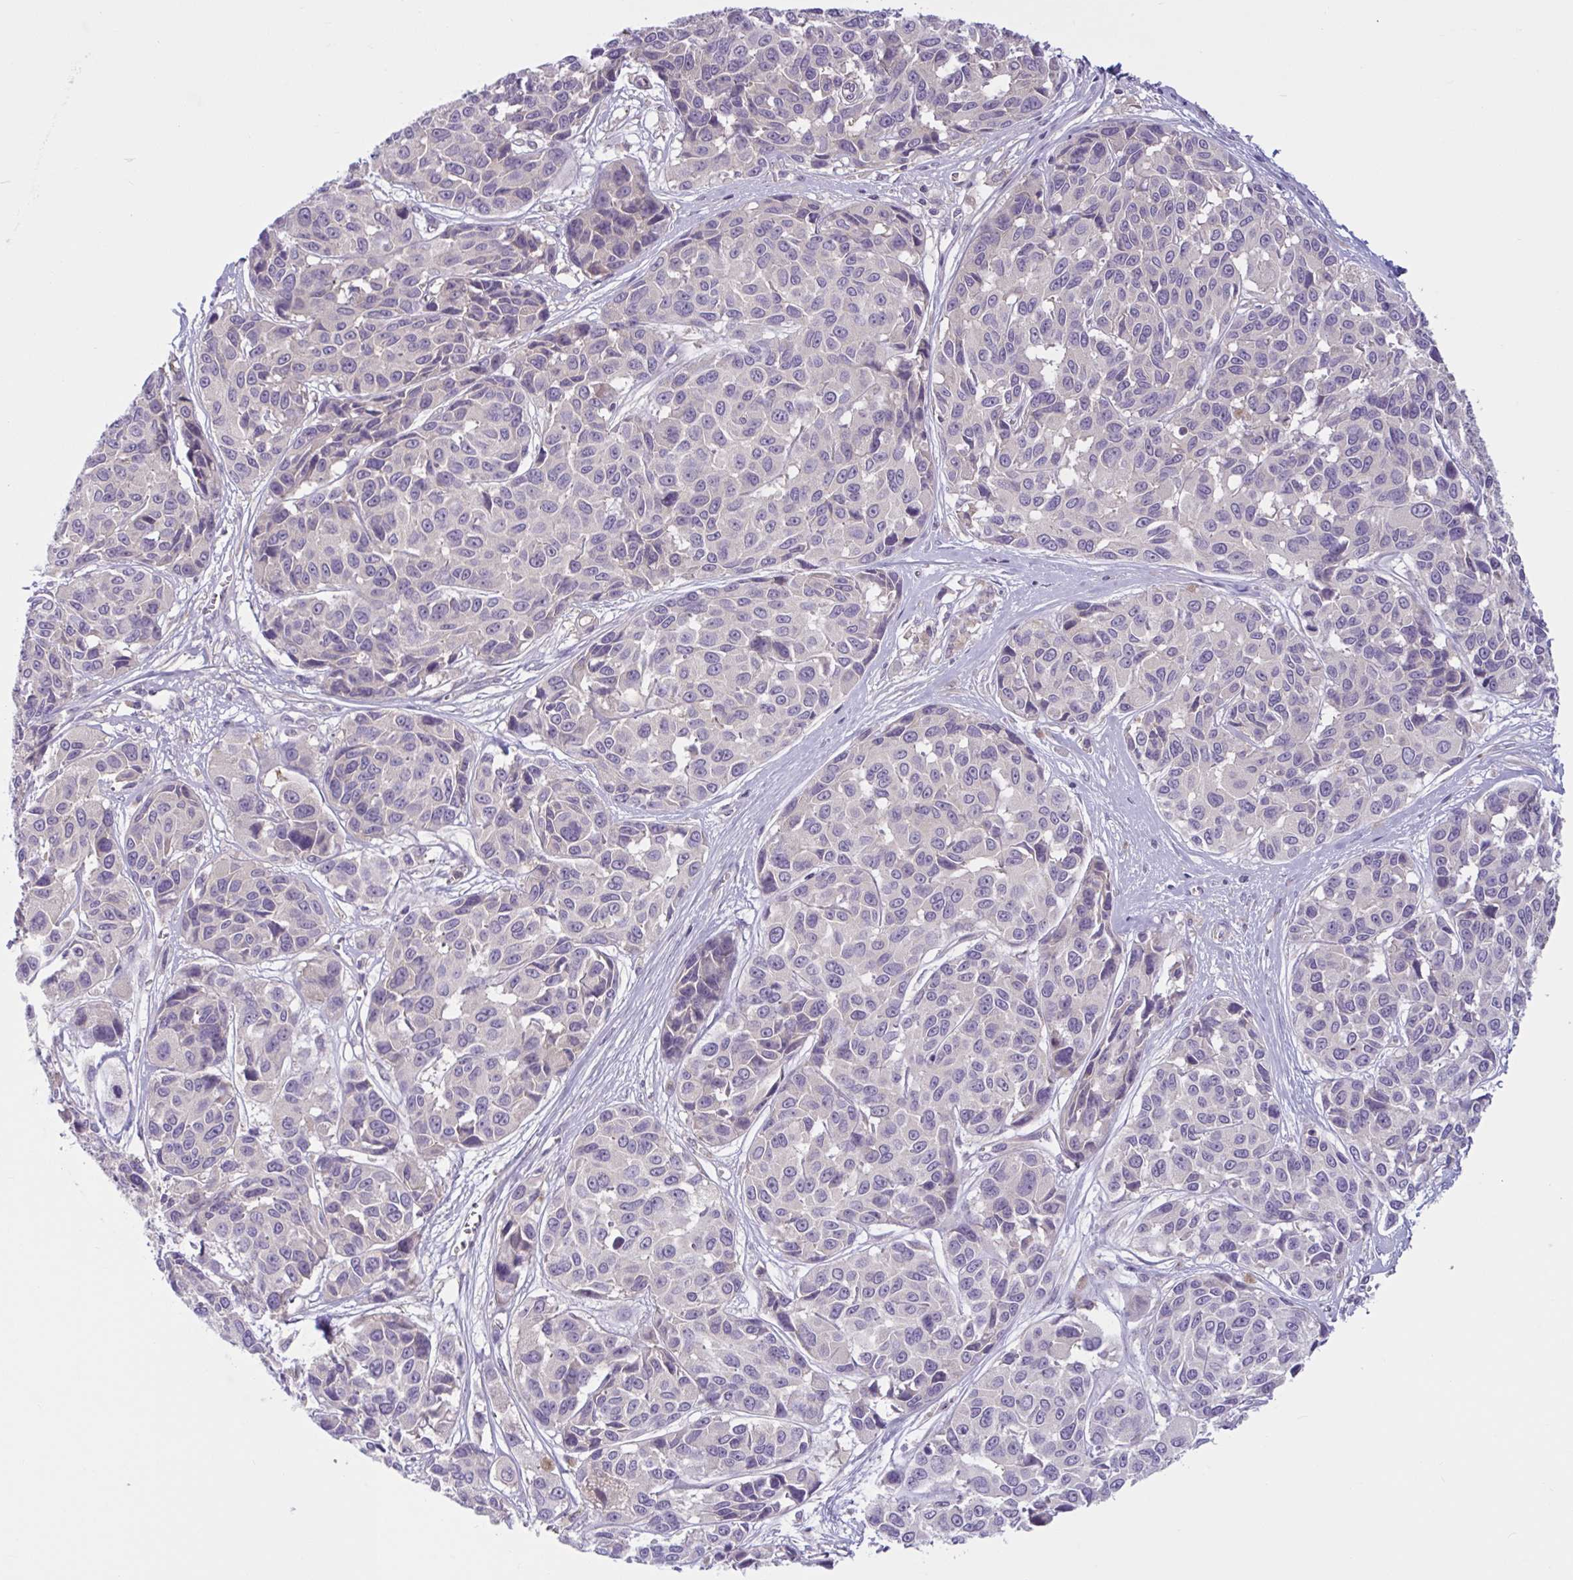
{"staining": {"intensity": "negative", "quantity": "none", "location": "none"}, "tissue": "melanoma", "cell_type": "Tumor cells", "image_type": "cancer", "snomed": [{"axis": "morphology", "description": "Malignant melanoma, NOS"}, {"axis": "topography", "description": "Skin"}], "caption": "Tumor cells show no significant positivity in melanoma.", "gene": "WNT9B", "patient": {"sex": "female", "age": 66}}